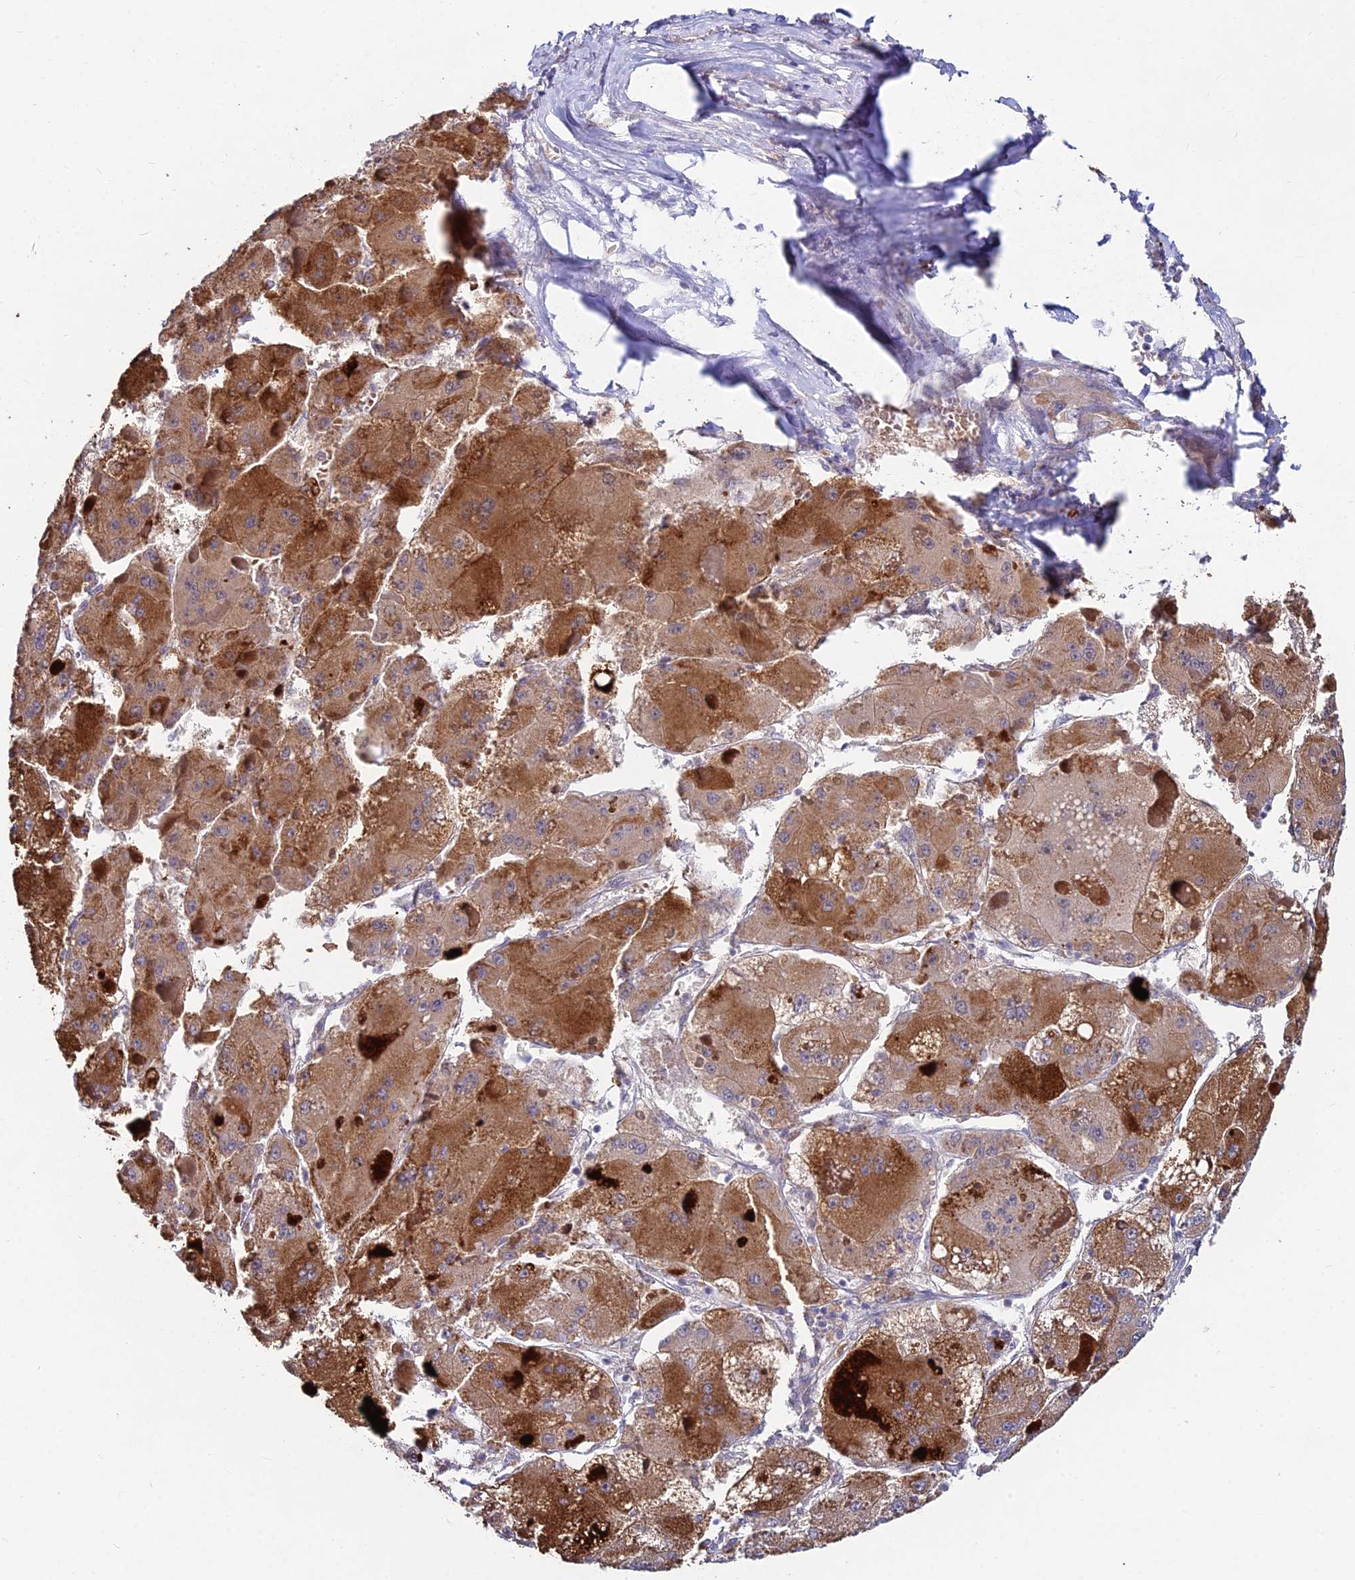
{"staining": {"intensity": "moderate", "quantity": ">75%", "location": "cytoplasmic/membranous"}, "tissue": "liver cancer", "cell_type": "Tumor cells", "image_type": "cancer", "snomed": [{"axis": "morphology", "description": "Carcinoma, Hepatocellular, NOS"}, {"axis": "topography", "description": "Liver"}], "caption": "Immunohistochemistry micrograph of human hepatocellular carcinoma (liver) stained for a protein (brown), which demonstrates medium levels of moderate cytoplasmic/membranous expression in approximately >75% of tumor cells.", "gene": "WDR43", "patient": {"sex": "female", "age": 73}}